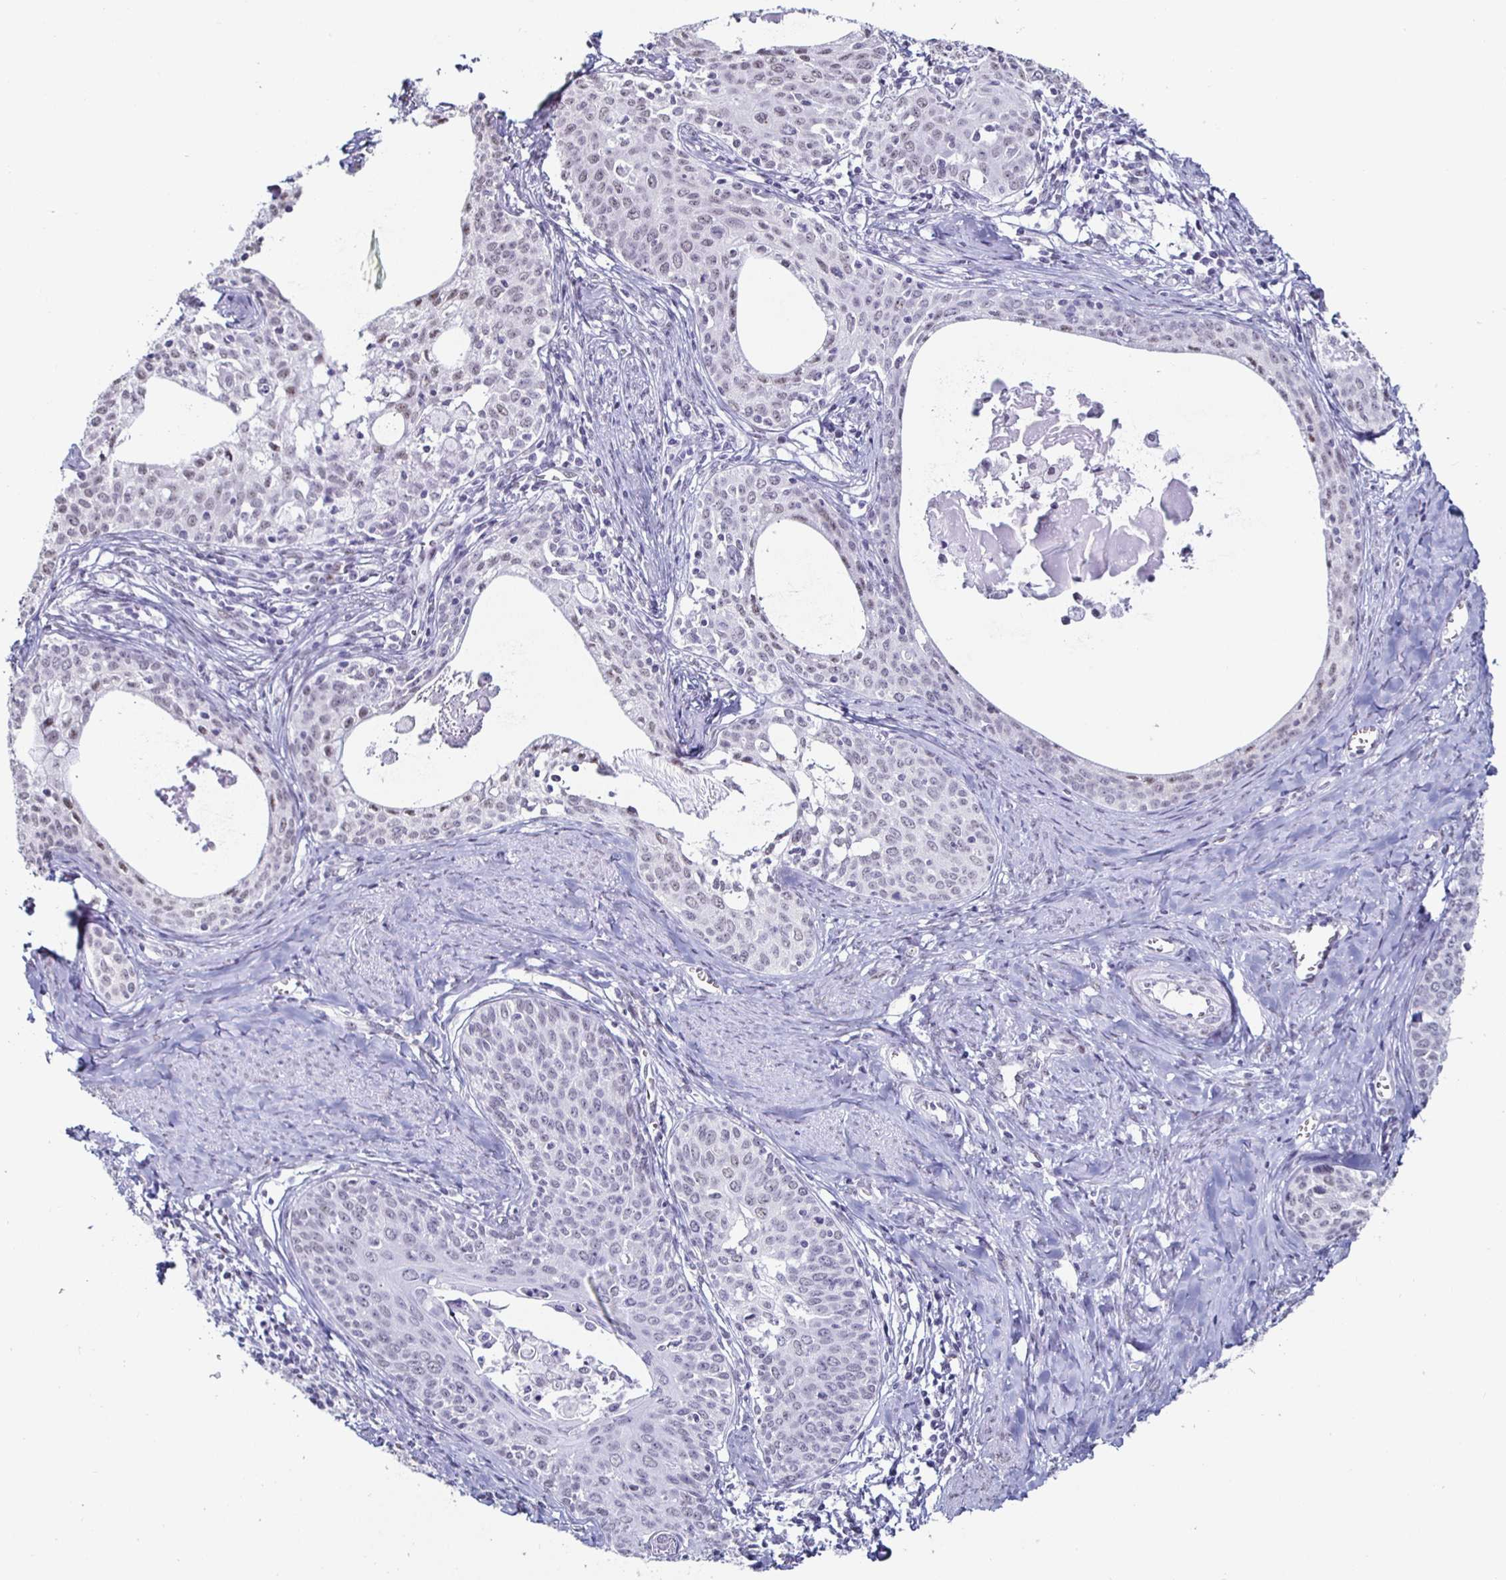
{"staining": {"intensity": "negative", "quantity": "none", "location": "none"}, "tissue": "cervical cancer", "cell_type": "Tumor cells", "image_type": "cancer", "snomed": [{"axis": "morphology", "description": "Squamous cell carcinoma, NOS"}, {"axis": "morphology", "description": "Adenocarcinoma, NOS"}, {"axis": "topography", "description": "Cervix"}], "caption": "Tumor cells are negative for protein expression in human cervical cancer (squamous cell carcinoma).", "gene": "DDX39B", "patient": {"sex": "female", "age": 52}}